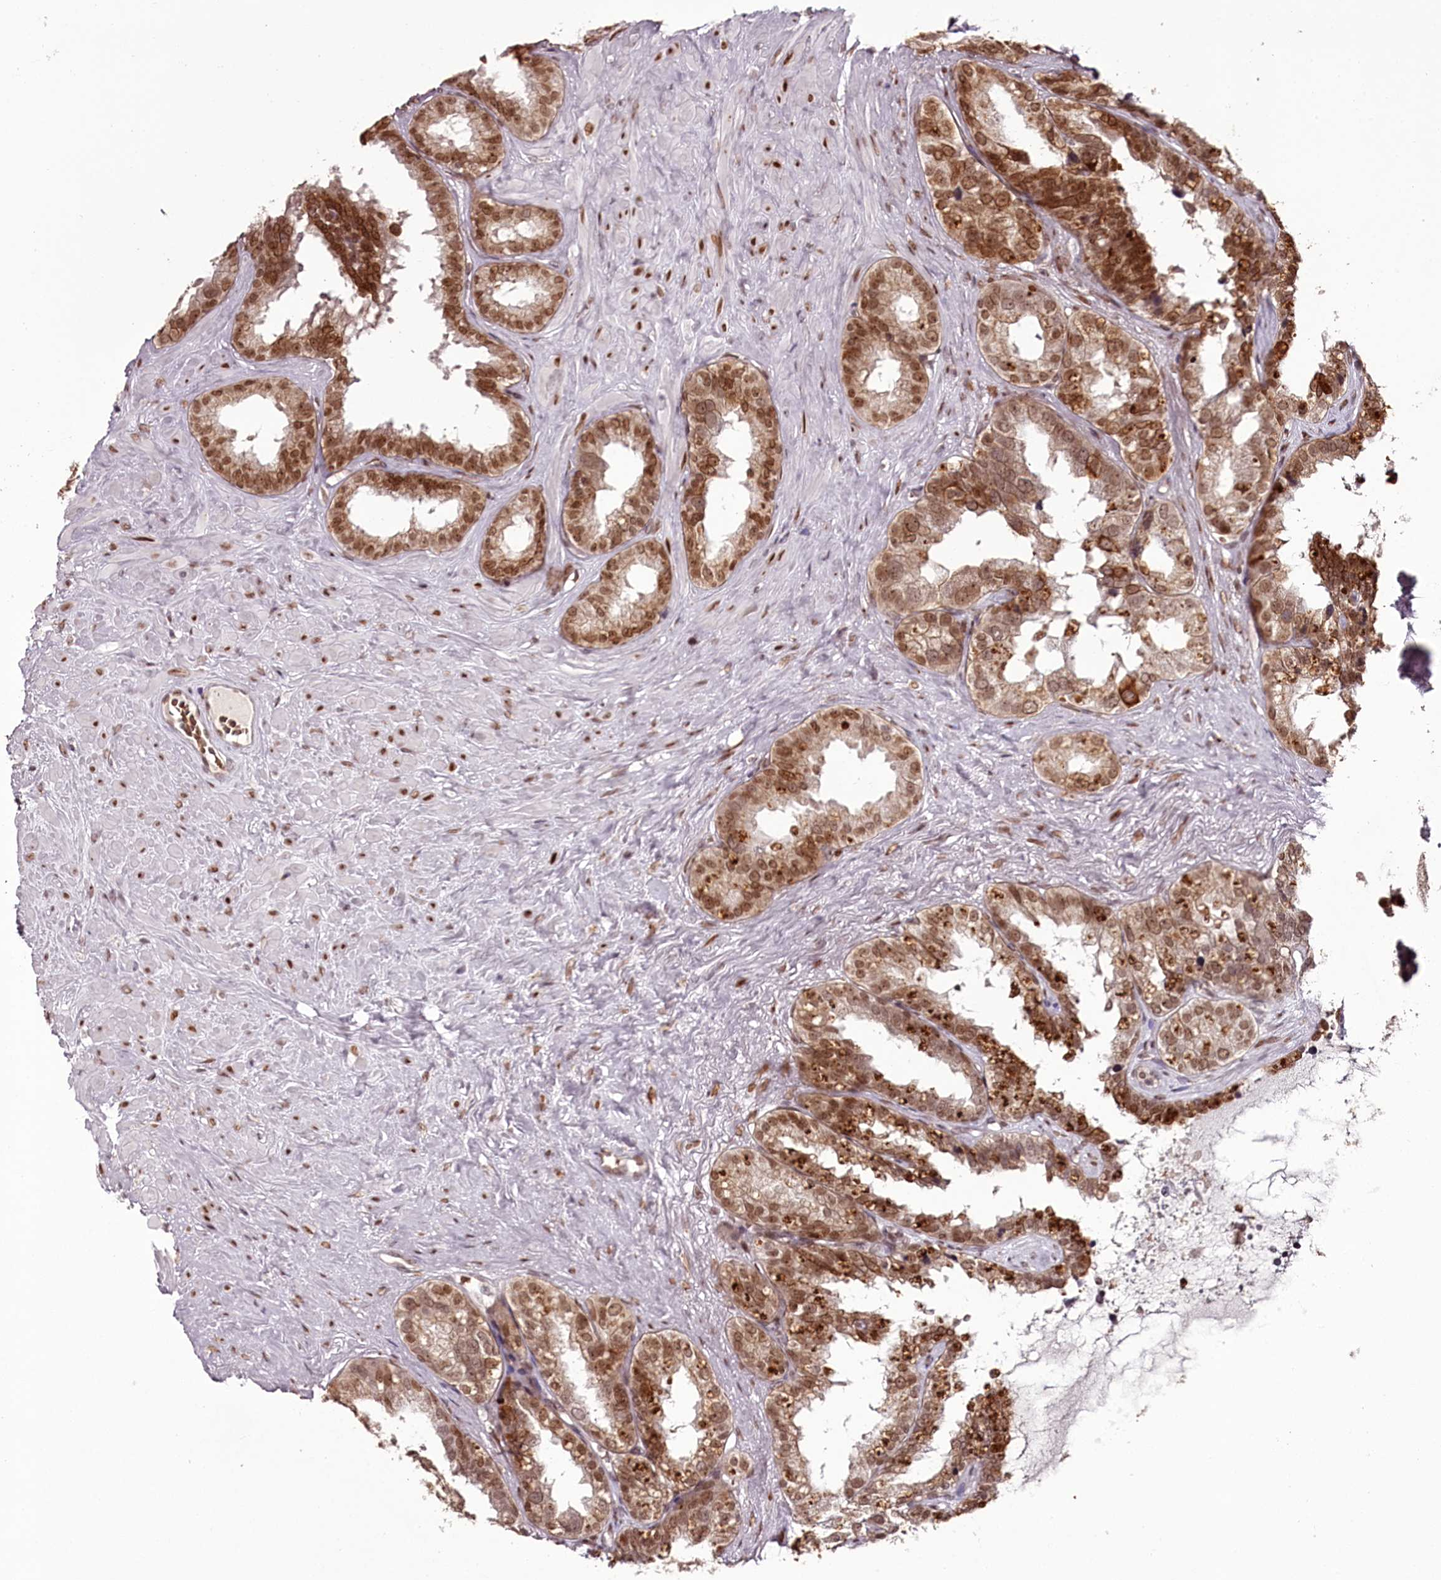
{"staining": {"intensity": "moderate", "quantity": ">75%", "location": "cytoplasmic/membranous,nuclear"}, "tissue": "seminal vesicle", "cell_type": "Glandular cells", "image_type": "normal", "snomed": [{"axis": "morphology", "description": "Normal tissue, NOS"}, {"axis": "topography", "description": "Seminal veicle"}], "caption": "Seminal vesicle stained with a brown dye exhibits moderate cytoplasmic/membranous,nuclear positive expression in about >75% of glandular cells.", "gene": "THYN1", "patient": {"sex": "male", "age": 80}}